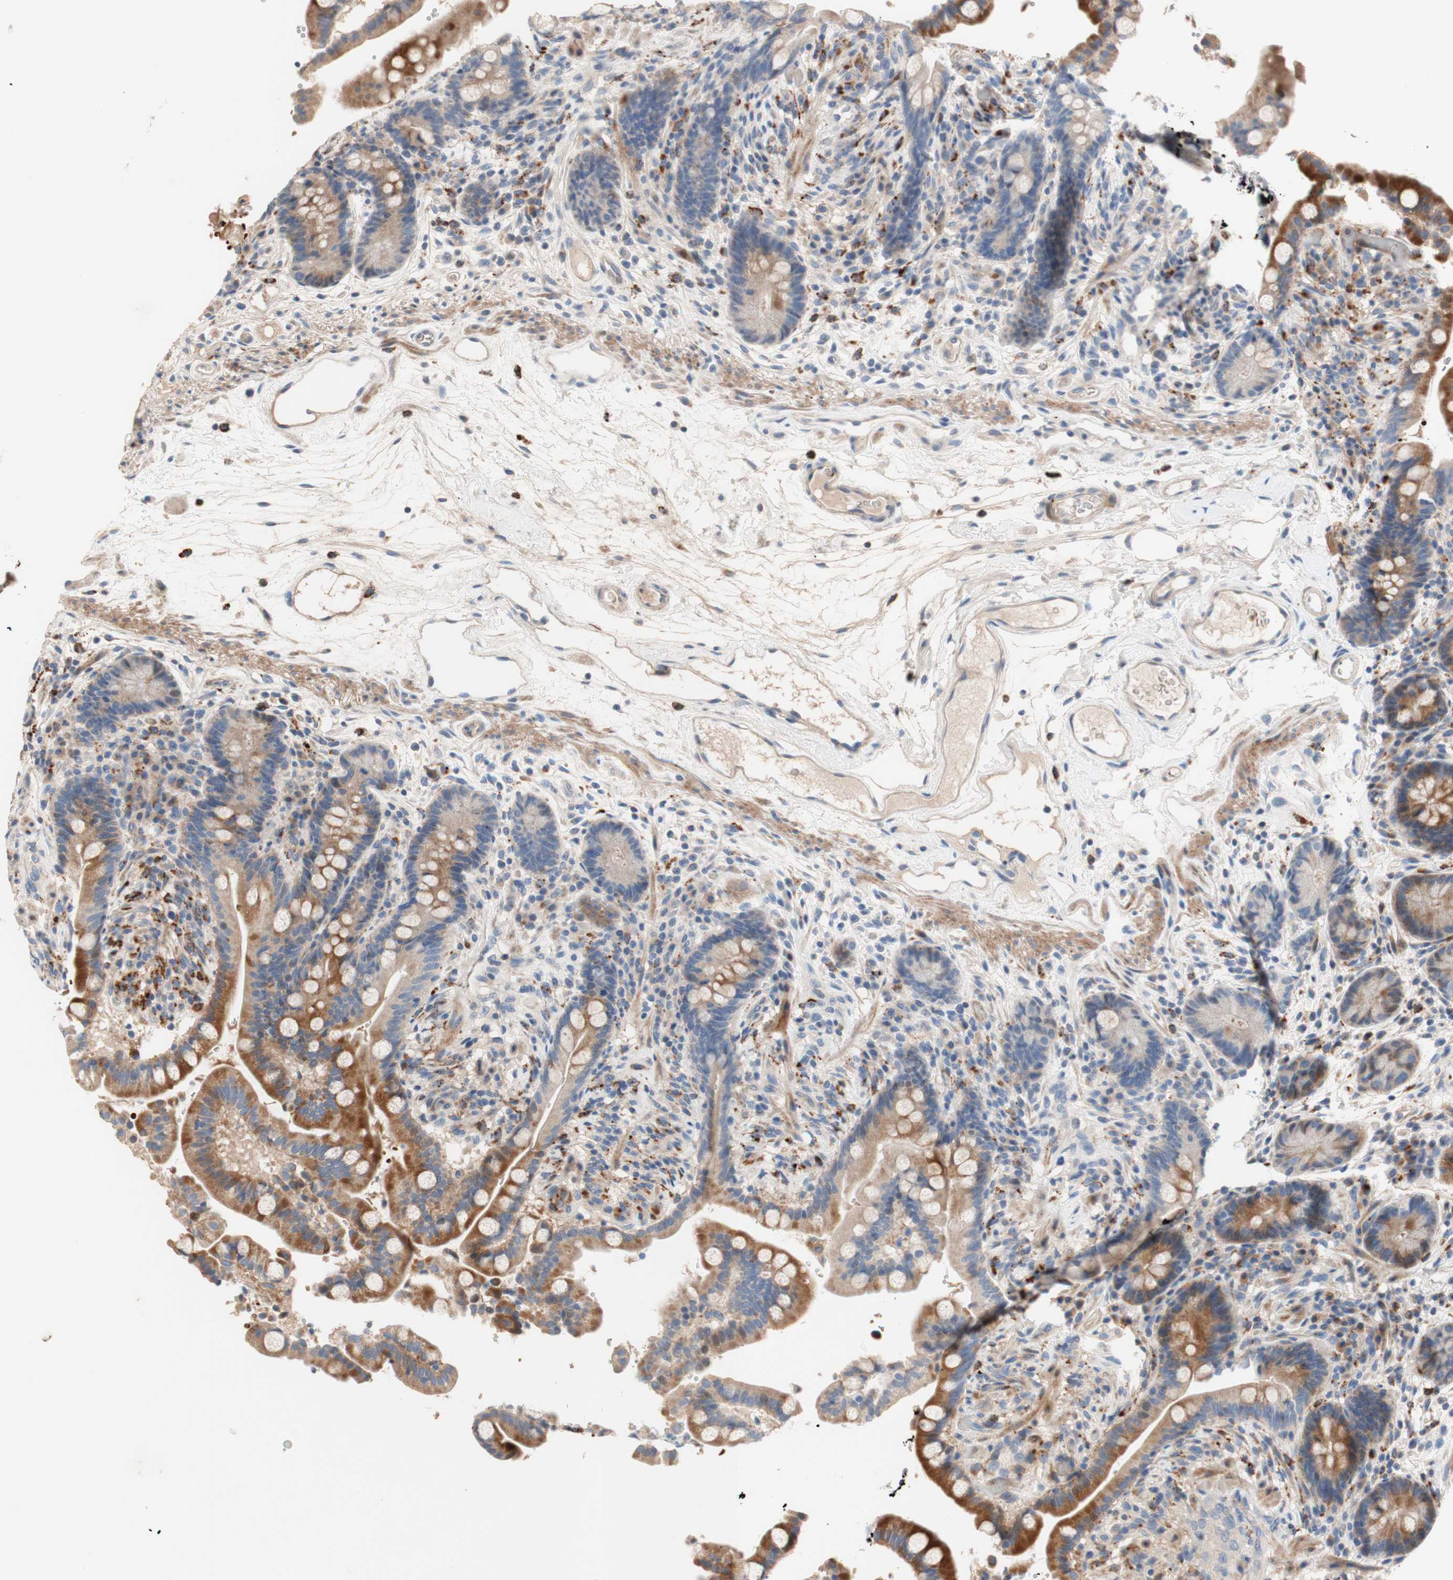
{"staining": {"intensity": "negative", "quantity": "none", "location": "none"}, "tissue": "colon", "cell_type": "Endothelial cells", "image_type": "normal", "snomed": [{"axis": "morphology", "description": "Normal tissue, NOS"}, {"axis": "topography", "description": "Colon"}], "caption": "DAB (3,3'-diaminobenzidine) immunohistochemical staining of normal human colon shows no significant positivity in endothelial cells.", "gene": "CDON", "patient": {"sex": "male", "age": 73}}